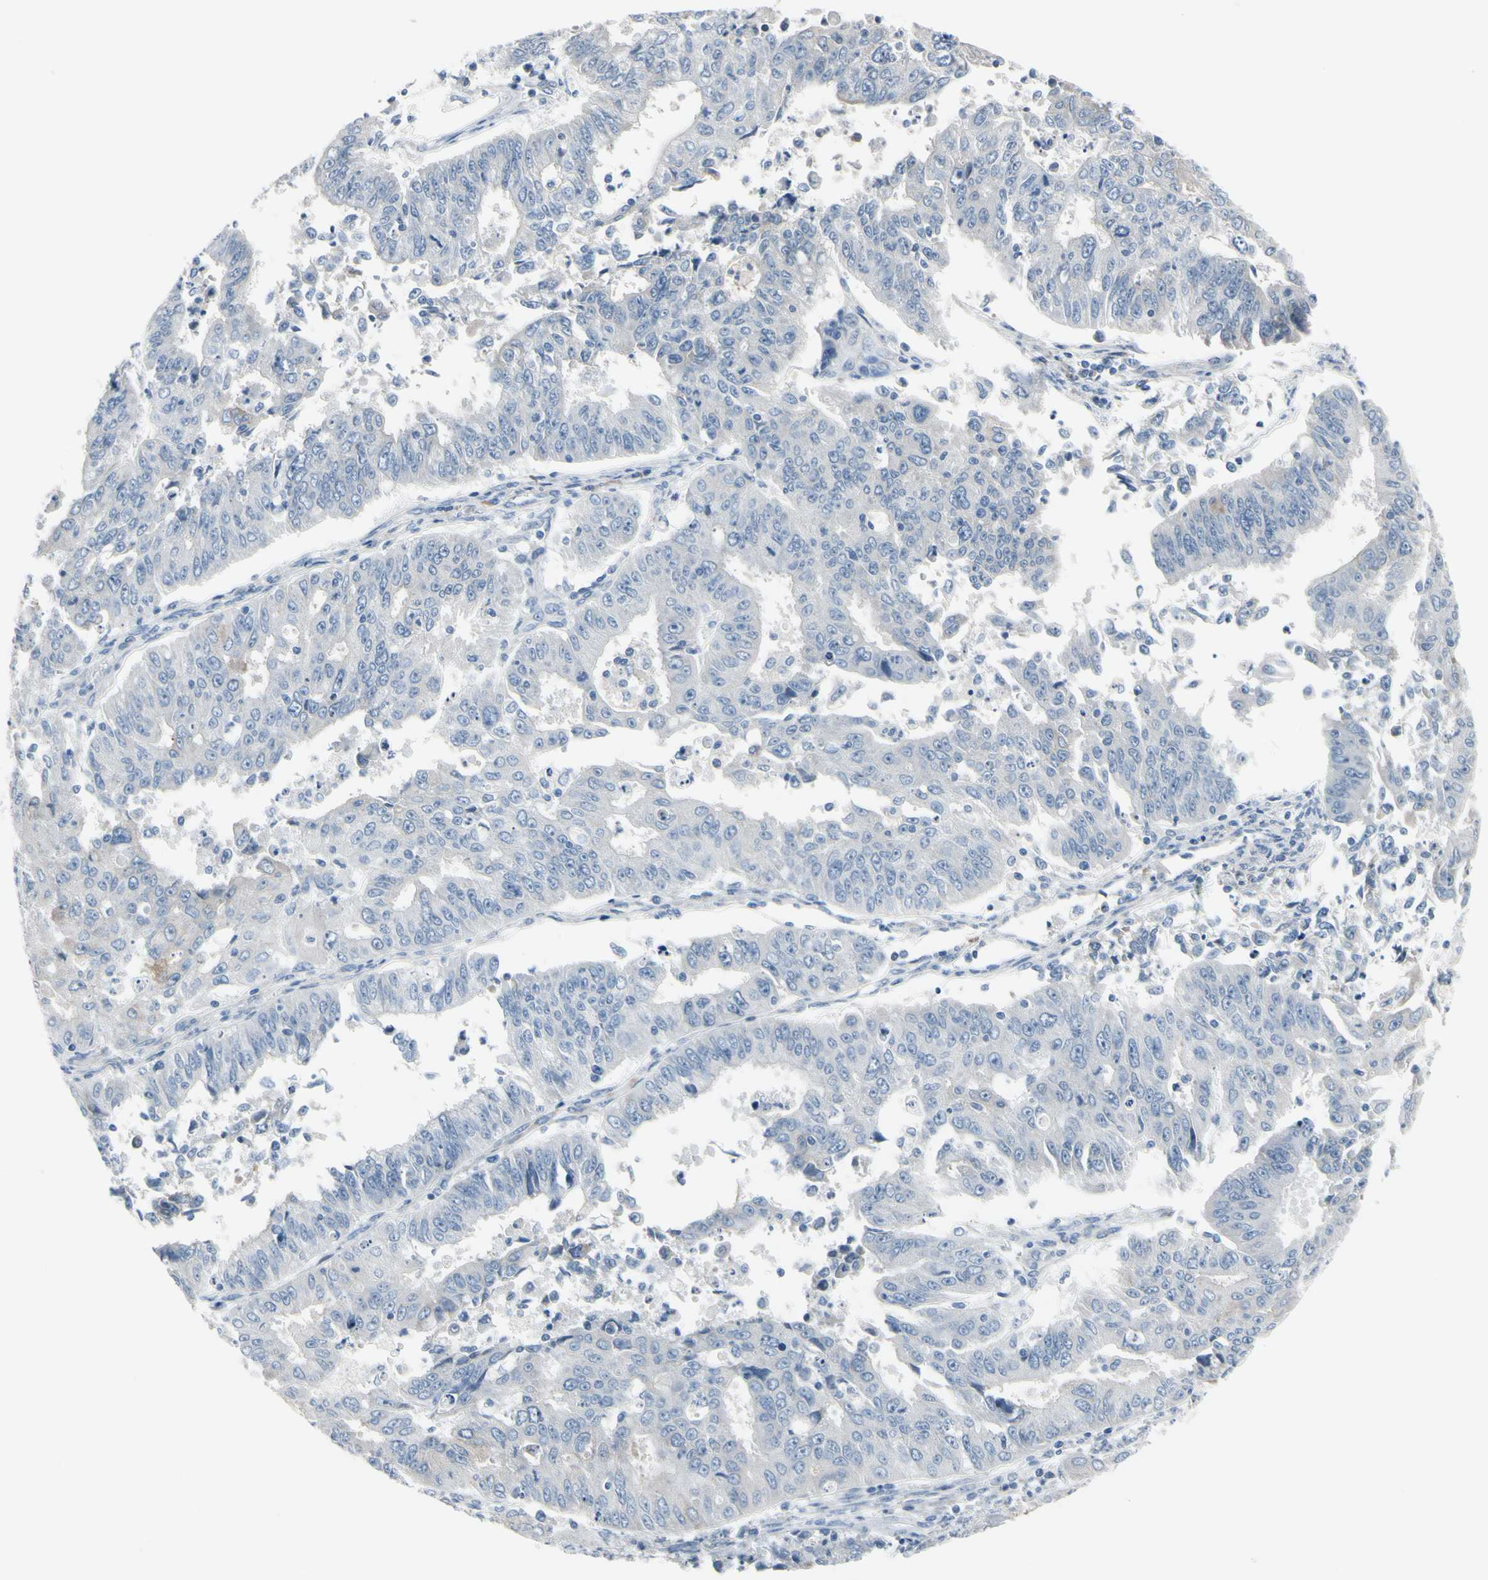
{"staining": {"intensity": "negative", "quantity": "none", "location": "none"}, "tissue": "endometrial cancer", "cell_type": "Tumor cells", "image_type": "cancer", "snomed": [{"axis": "morphology", "description": "Adenocarcinoma, NOS"}, {"axis": "topography", "description": "Endometrium"}], "caption": "Endometrial cancer (adenocarcinoma) stained for a protein using immunohistochemistry (IHC) reveals no positivity tumor cells.", "gene": "MAP2", "patient": {"sex": "female", "age": 42}}